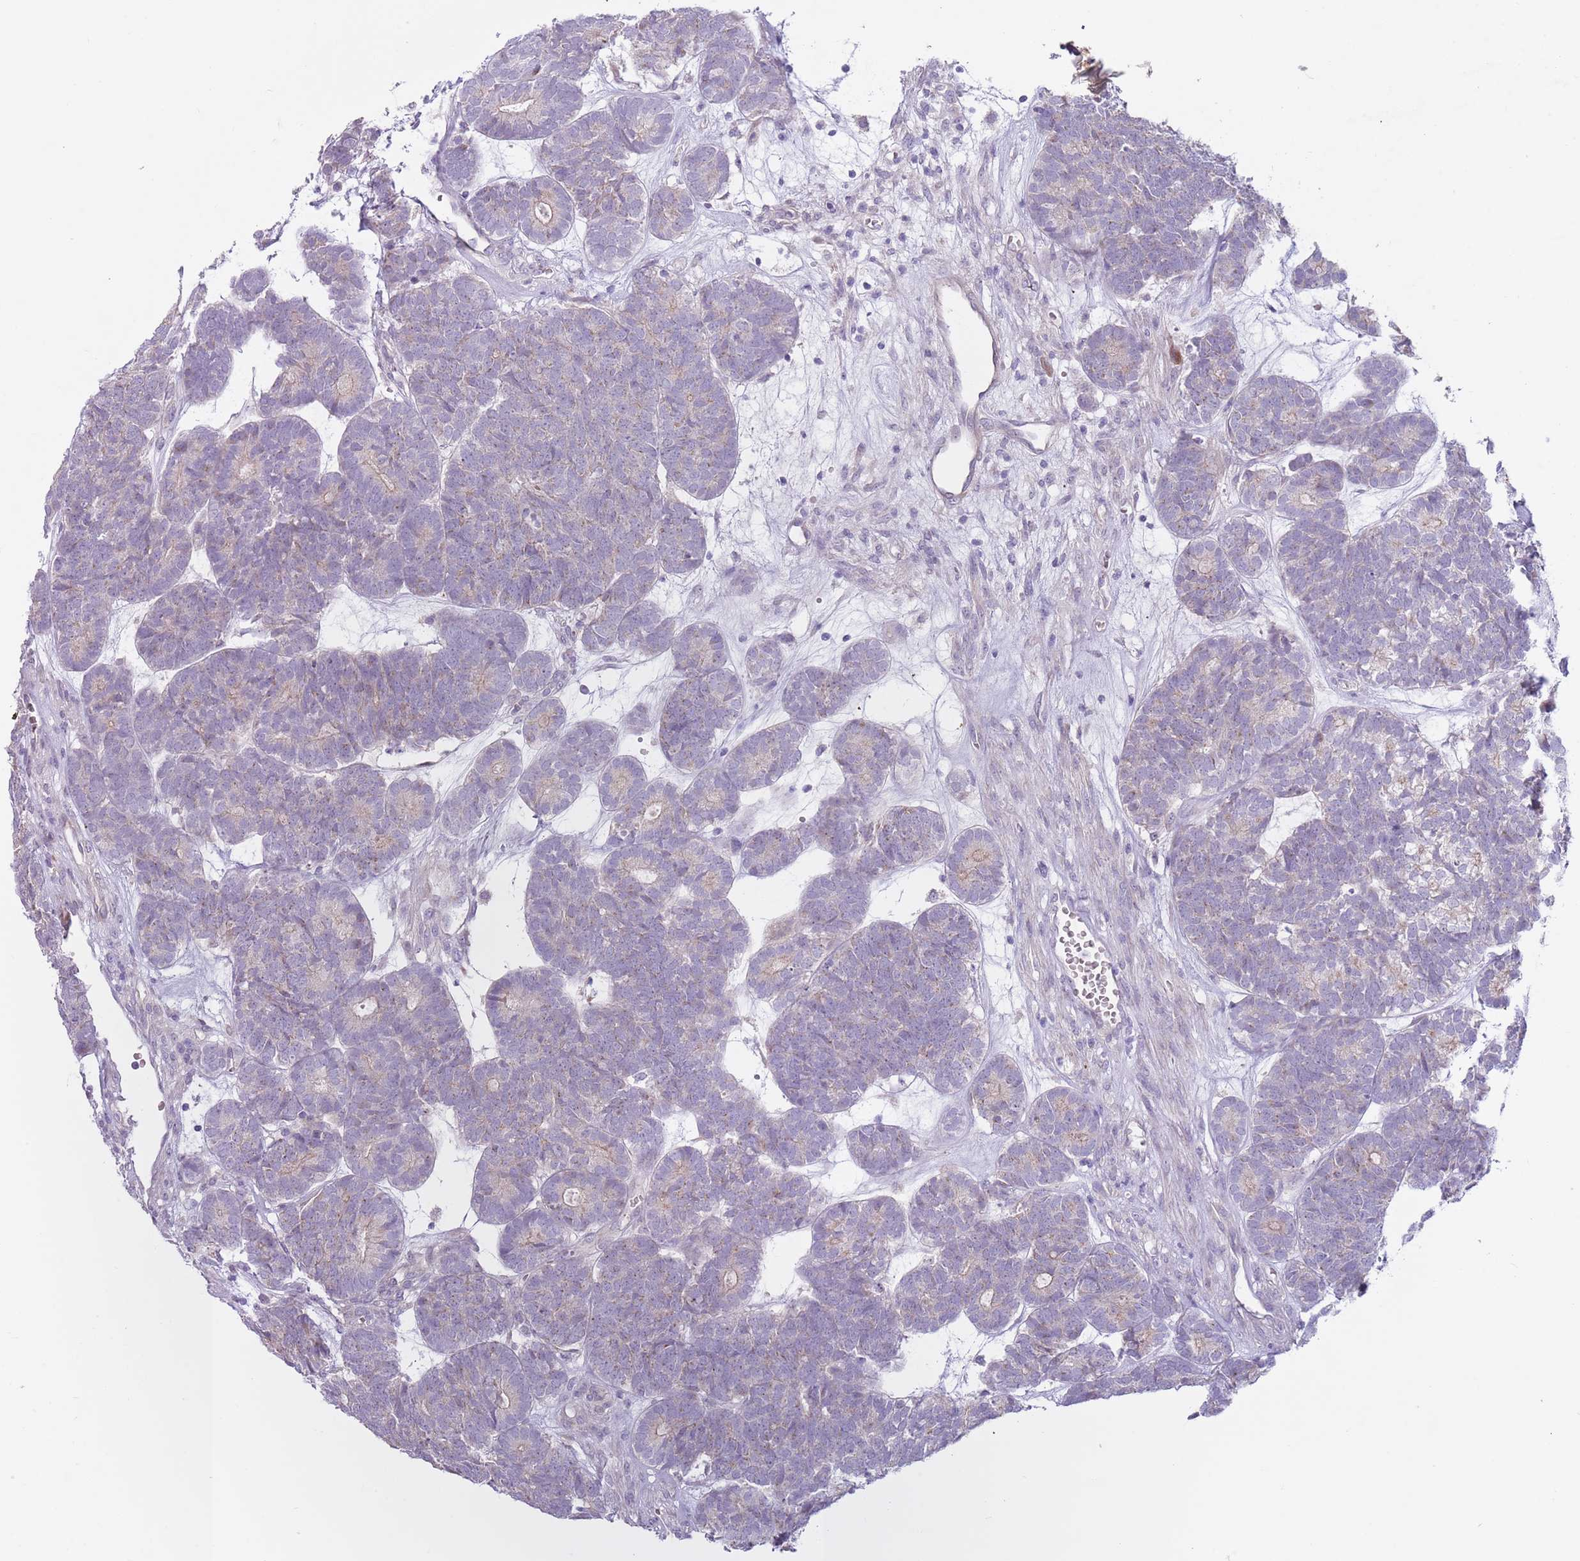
{"staining": {"intensity": "negative", "quantity": "none", "location": "none"}, "tissue": "head and neck cancer", "cell_type": "Tumor cells", "image_type": "cancer", "snomed": [{"axis": "morphology", "description": "Adenocarcinoma, NOS"}, {"axis": "topography", "description": "Head-Neck"}], "caption": "Histopathology image shows no protein staining in tumor cells of adenocarcinoma (head and neck) tissue. (DAB (3,3'-diaminobenzidine) immunohistochemistry with hematoxylin counter stain).", "gene": "MRO", "patient": {"sex": "female", "age": 81}}